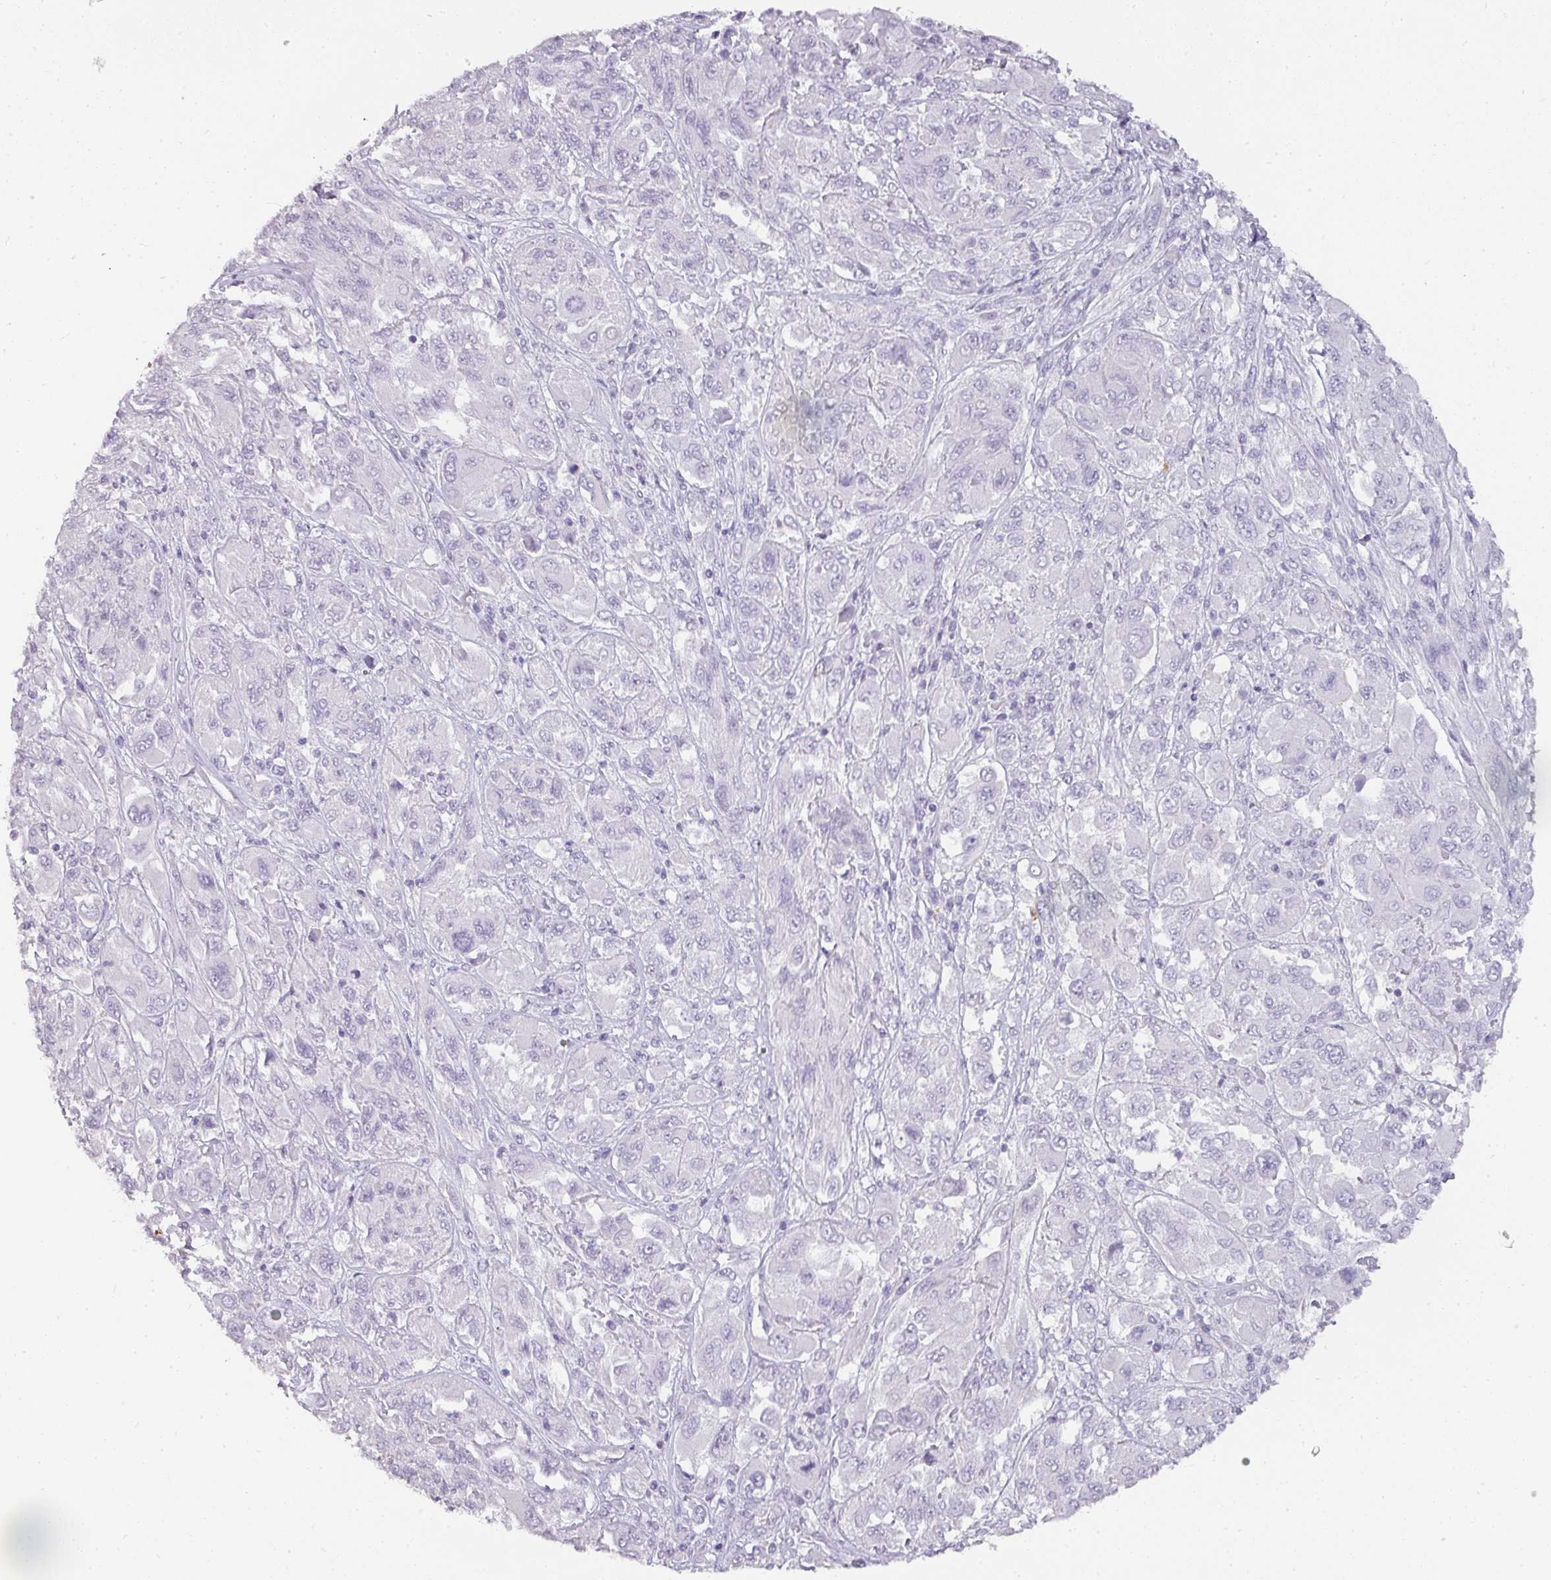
{"staining": {"intensity": "negative", "quantity": "none", "location": "none"}, "tissue": "melanoma", "cell_type": "Tumor cells", "image_type": "cancer", "snomed": [{"axis": "morphology", "description": "Malignant melanoma, NOS"}, {"axis": "topography", "description": "Skin"}], "caption": "This is an immunohistochemistry micrograph of human malignant melanoma. There is no expression in tumor cells.", "gene": "CAMP", "patient": {"sex": "female", "age": 91}}